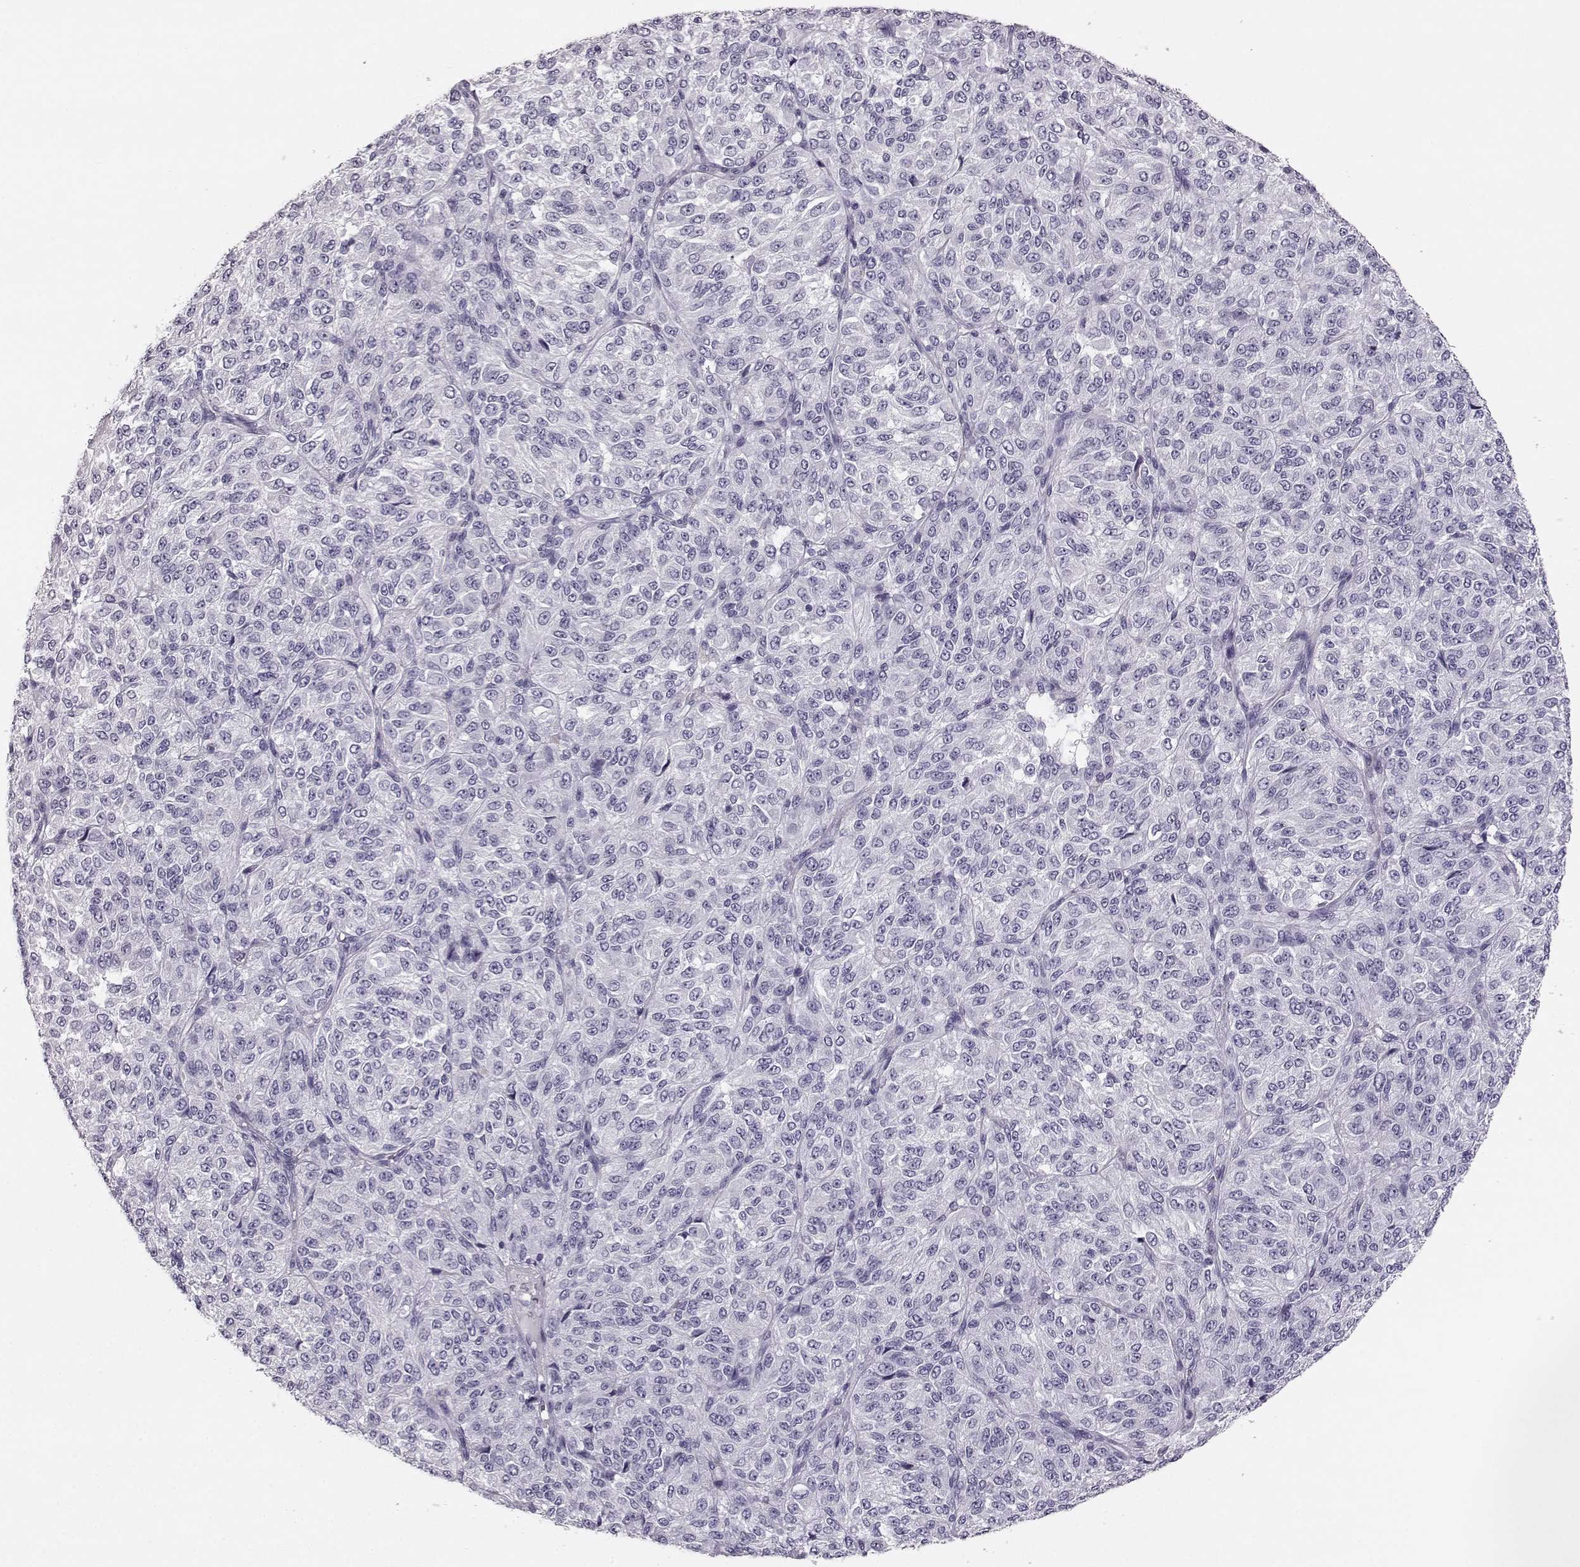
{"staining": {"intensity": "negative", "quantity": "none", "location": "none"}, "tissue": "melanoma", "cell_type": "Tumor cells", "image_type": "cancer", "snomed": [{"axis": "morphology", "description": "Malignant melanoma, Metastatic site"}, {"axis": "topography", "description": "Brain"}], "caption": "DAB (3,3'-diaminobenzidine) immunohistochemical staining of human malignant melanoma (metastatic site) shows no significant staining in tumor cells.", "gene": "BFSP2", "patient": {"sex": "female", "age": 56}}